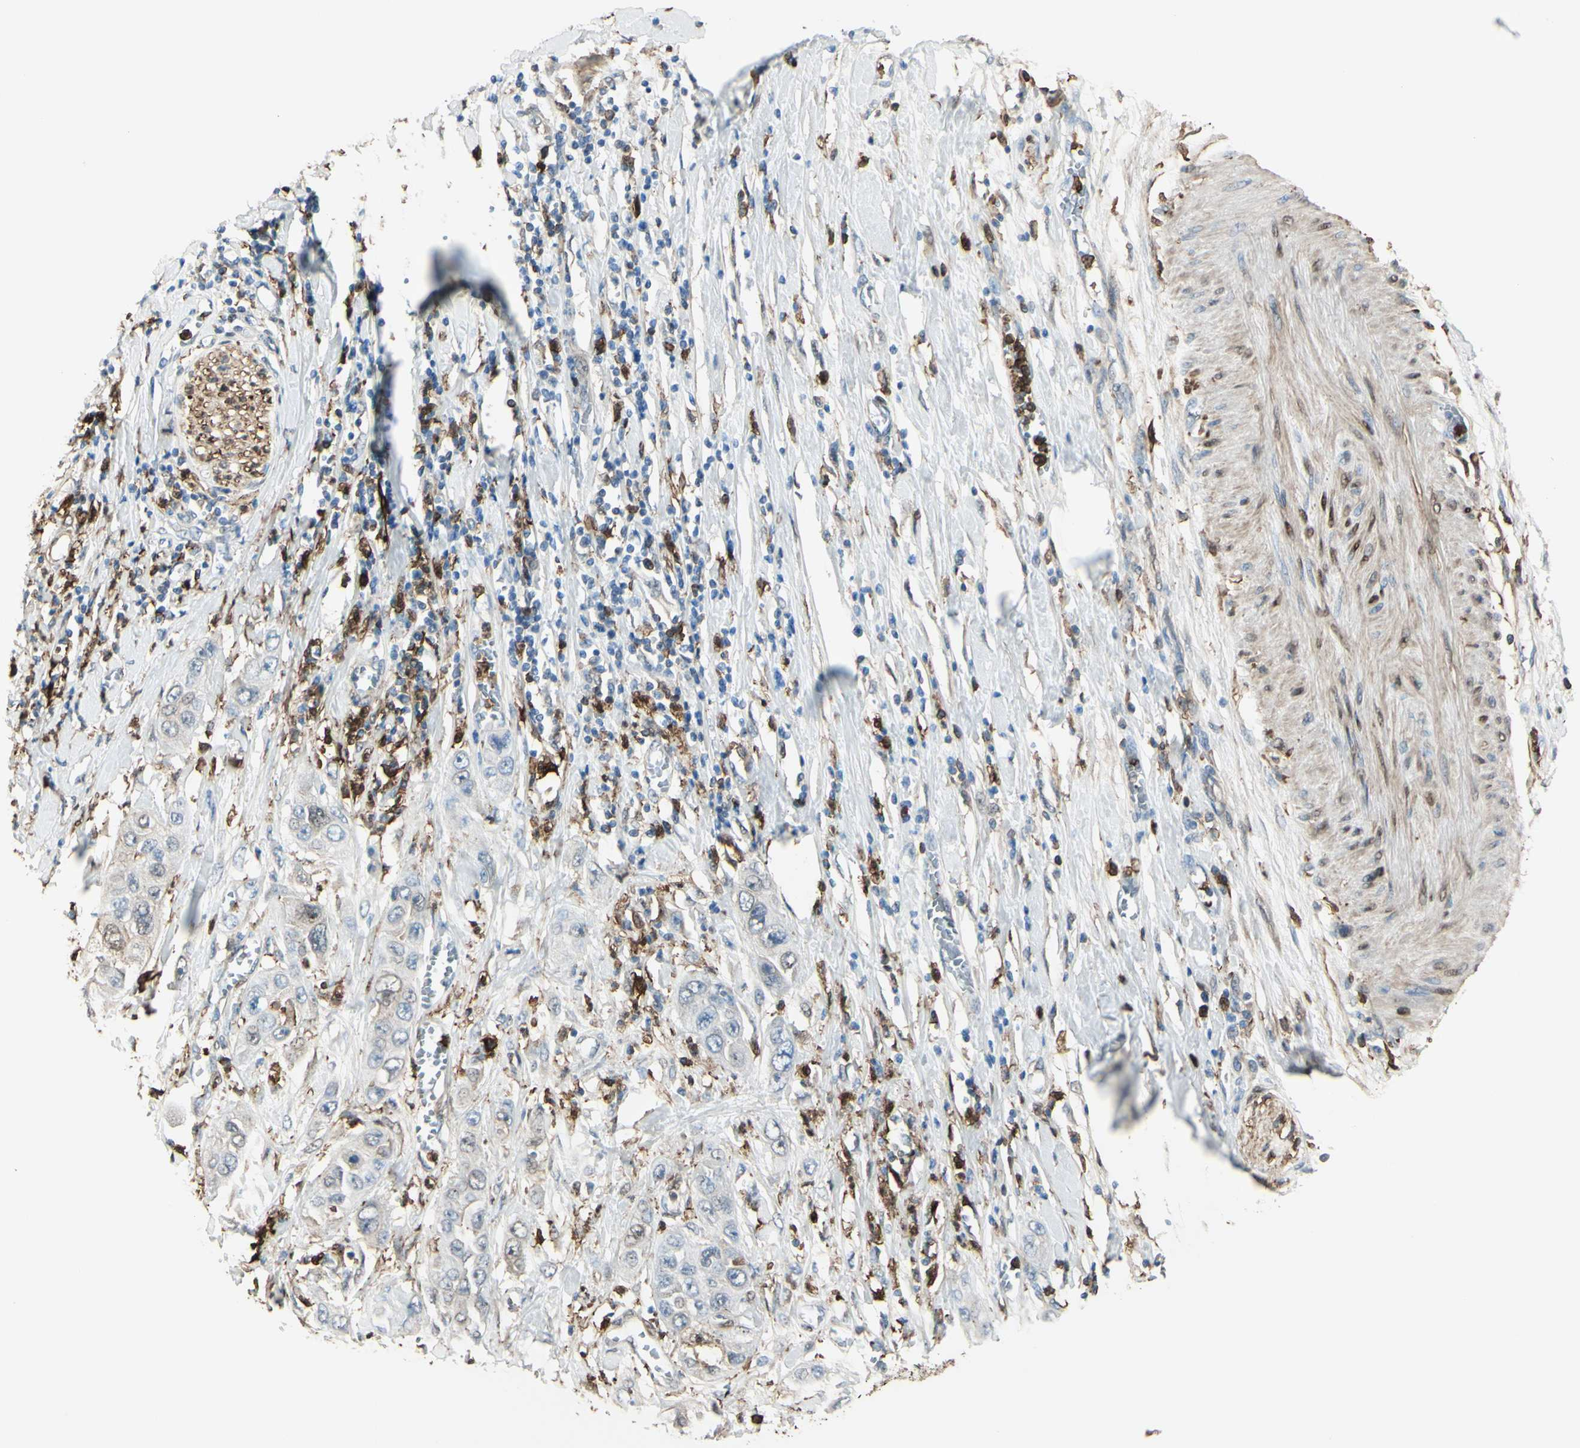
{"staining": {"intensity": "negative", "quantity": "none", "location": "none"}, "tissue": "pancreatic cancer", "cell_type": "Tumor cells", "image_type": "cancer", "snomed": [{"axis": "morphology", "description": "Adenocarcinoma, NOS"}, {"axis": "topography", "description": "Pancreas"}], "caption": "Immunohistochemical staining of human pancreatic adenocarcinoma displays no significant expression in tumor cells.", "gene": "GSN", "patient": {"sex": "female", "age": 70}}